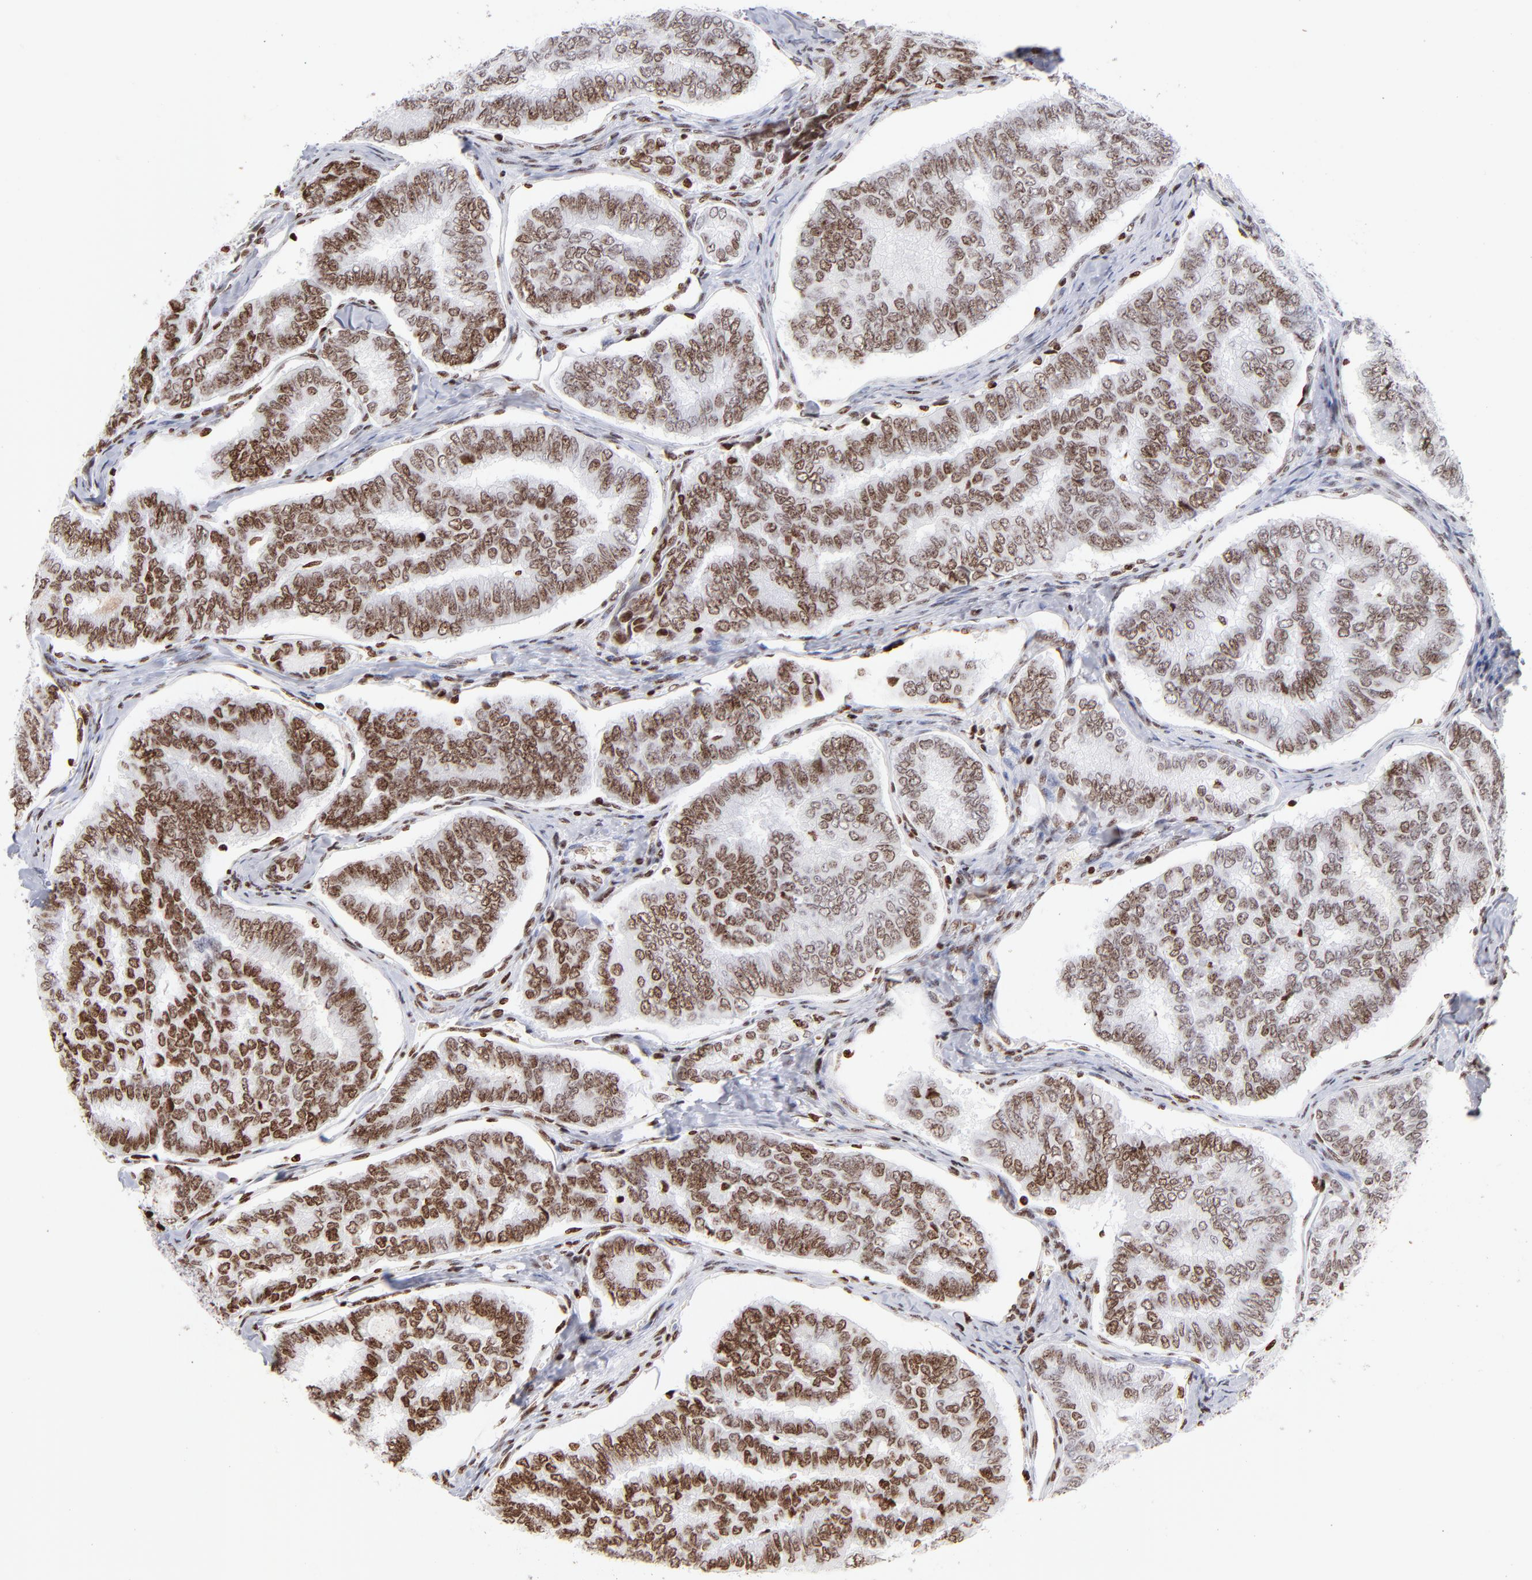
{"staining": {"intensity": "strong", "quantity": ">75%", "location": "nuclear"}, "tissue": "thyroid cancer", "cell_type": "Tumor cells", "image_type": "cancer", "snomed": [{"axis": "morphology", "description": "Papillary adenocarcinoma, NOS"}, {"axis": "topography", "description": "Thyroid gland"}], "caption": "Immunohistochemical staining of thyroid papillary adenocarcinoma exhibits high levels of strong nuclear protein positivity in approximately >75% of tumor cells. The staining was performed using DAB to visualize the protein expression in brown, while the nuclei were stained in blue with hematoxylin (Magnification: 20x).", "gene": "RTL4", "patient": {"sex": "female", "age": 35}}